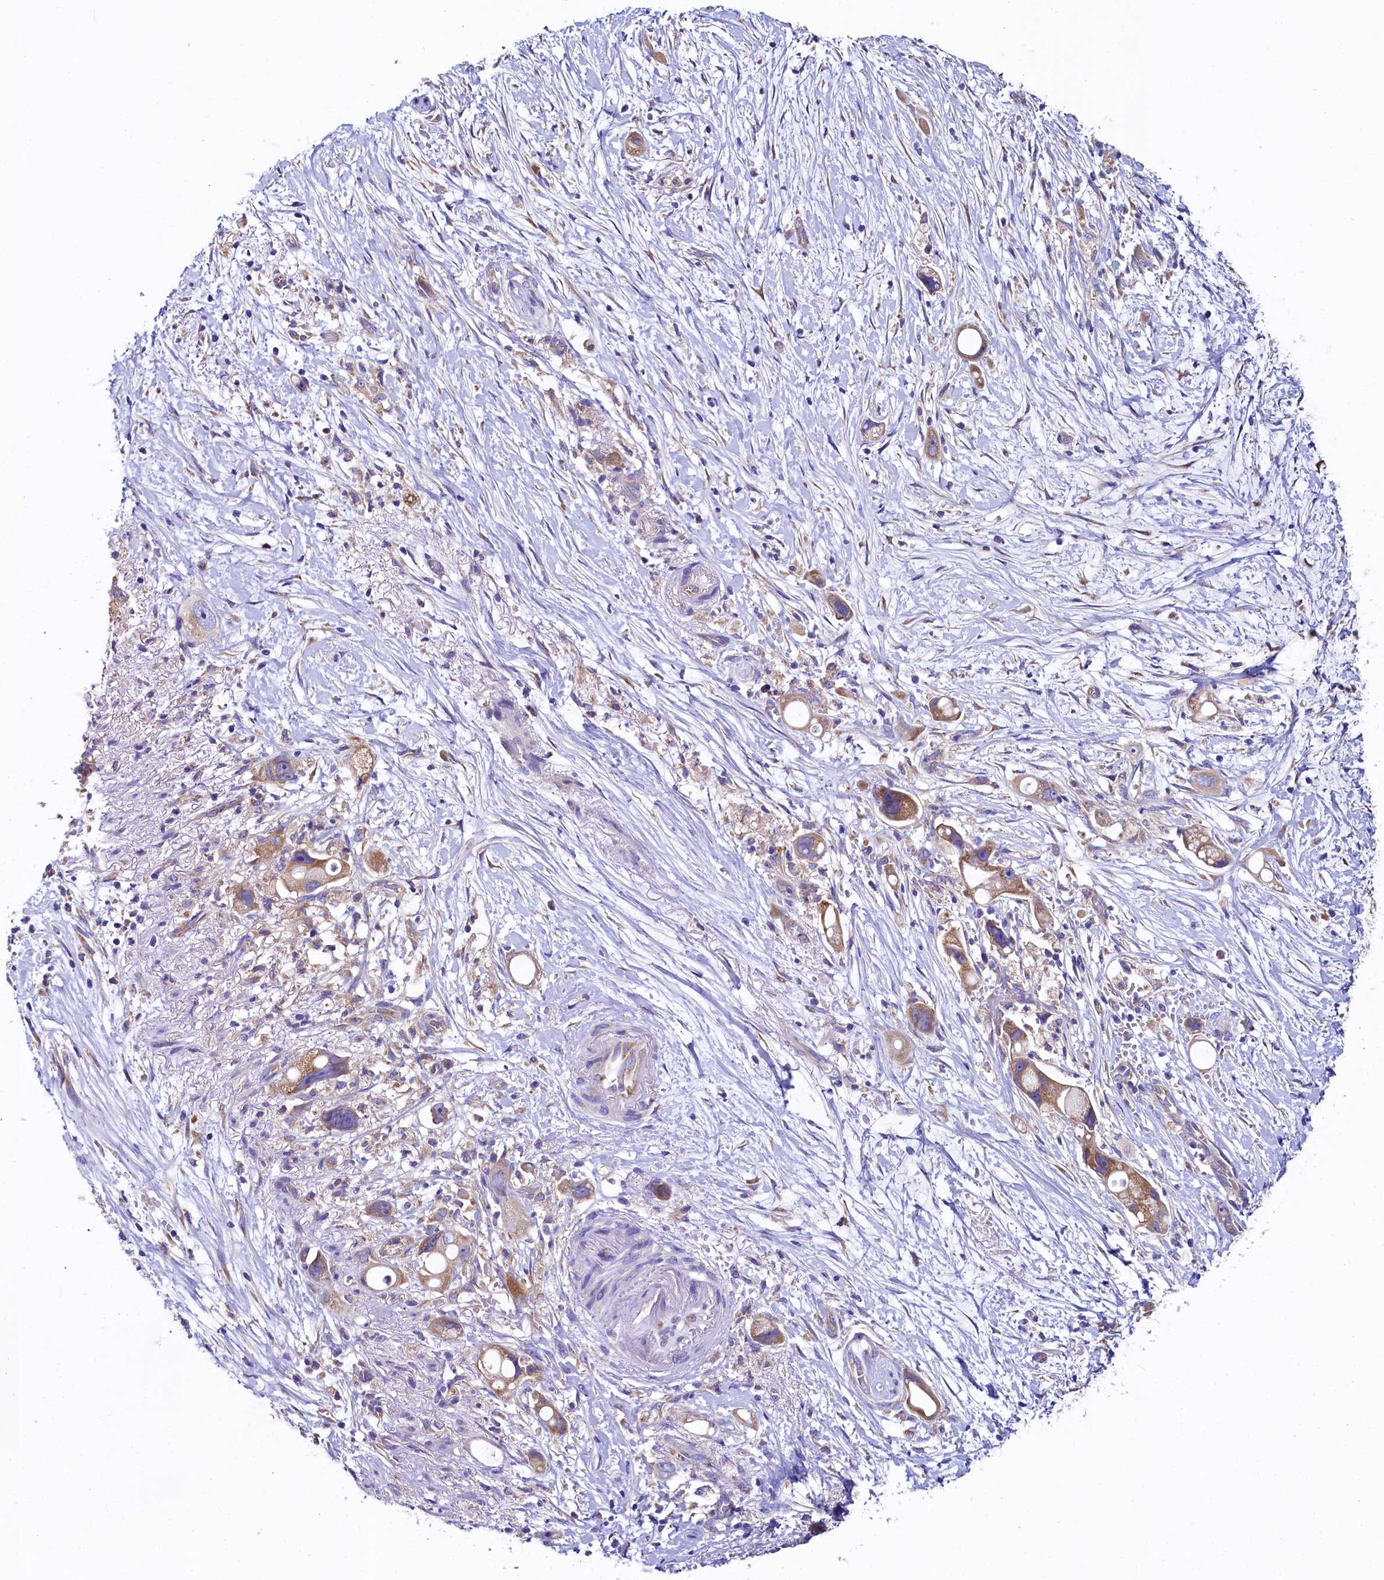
{"staining": {"intensity": "moderate", "quantity": "25%-75%", "location": "cytoplasmic/membranous"}, "tissue": "pancreatic cancer", "cell_type": "Tumor cells", "image_type": "cancer", "snomed": [{"axis": "morphology", "description": "Normal tissue, NOS"}, {"axis": "morphology", "description": "Adenocarcinoma, NOS"}, {"axis": "topography", "description": "Pancreas"}], "caption": "Moderate cytoplasmic/membranous positivity for a protein is identified in about 25%-75% of tumor cells of pancreatic cancer using IHC.", "gene": "QARS1", "patient": {"sex": "female", "age": 68}}